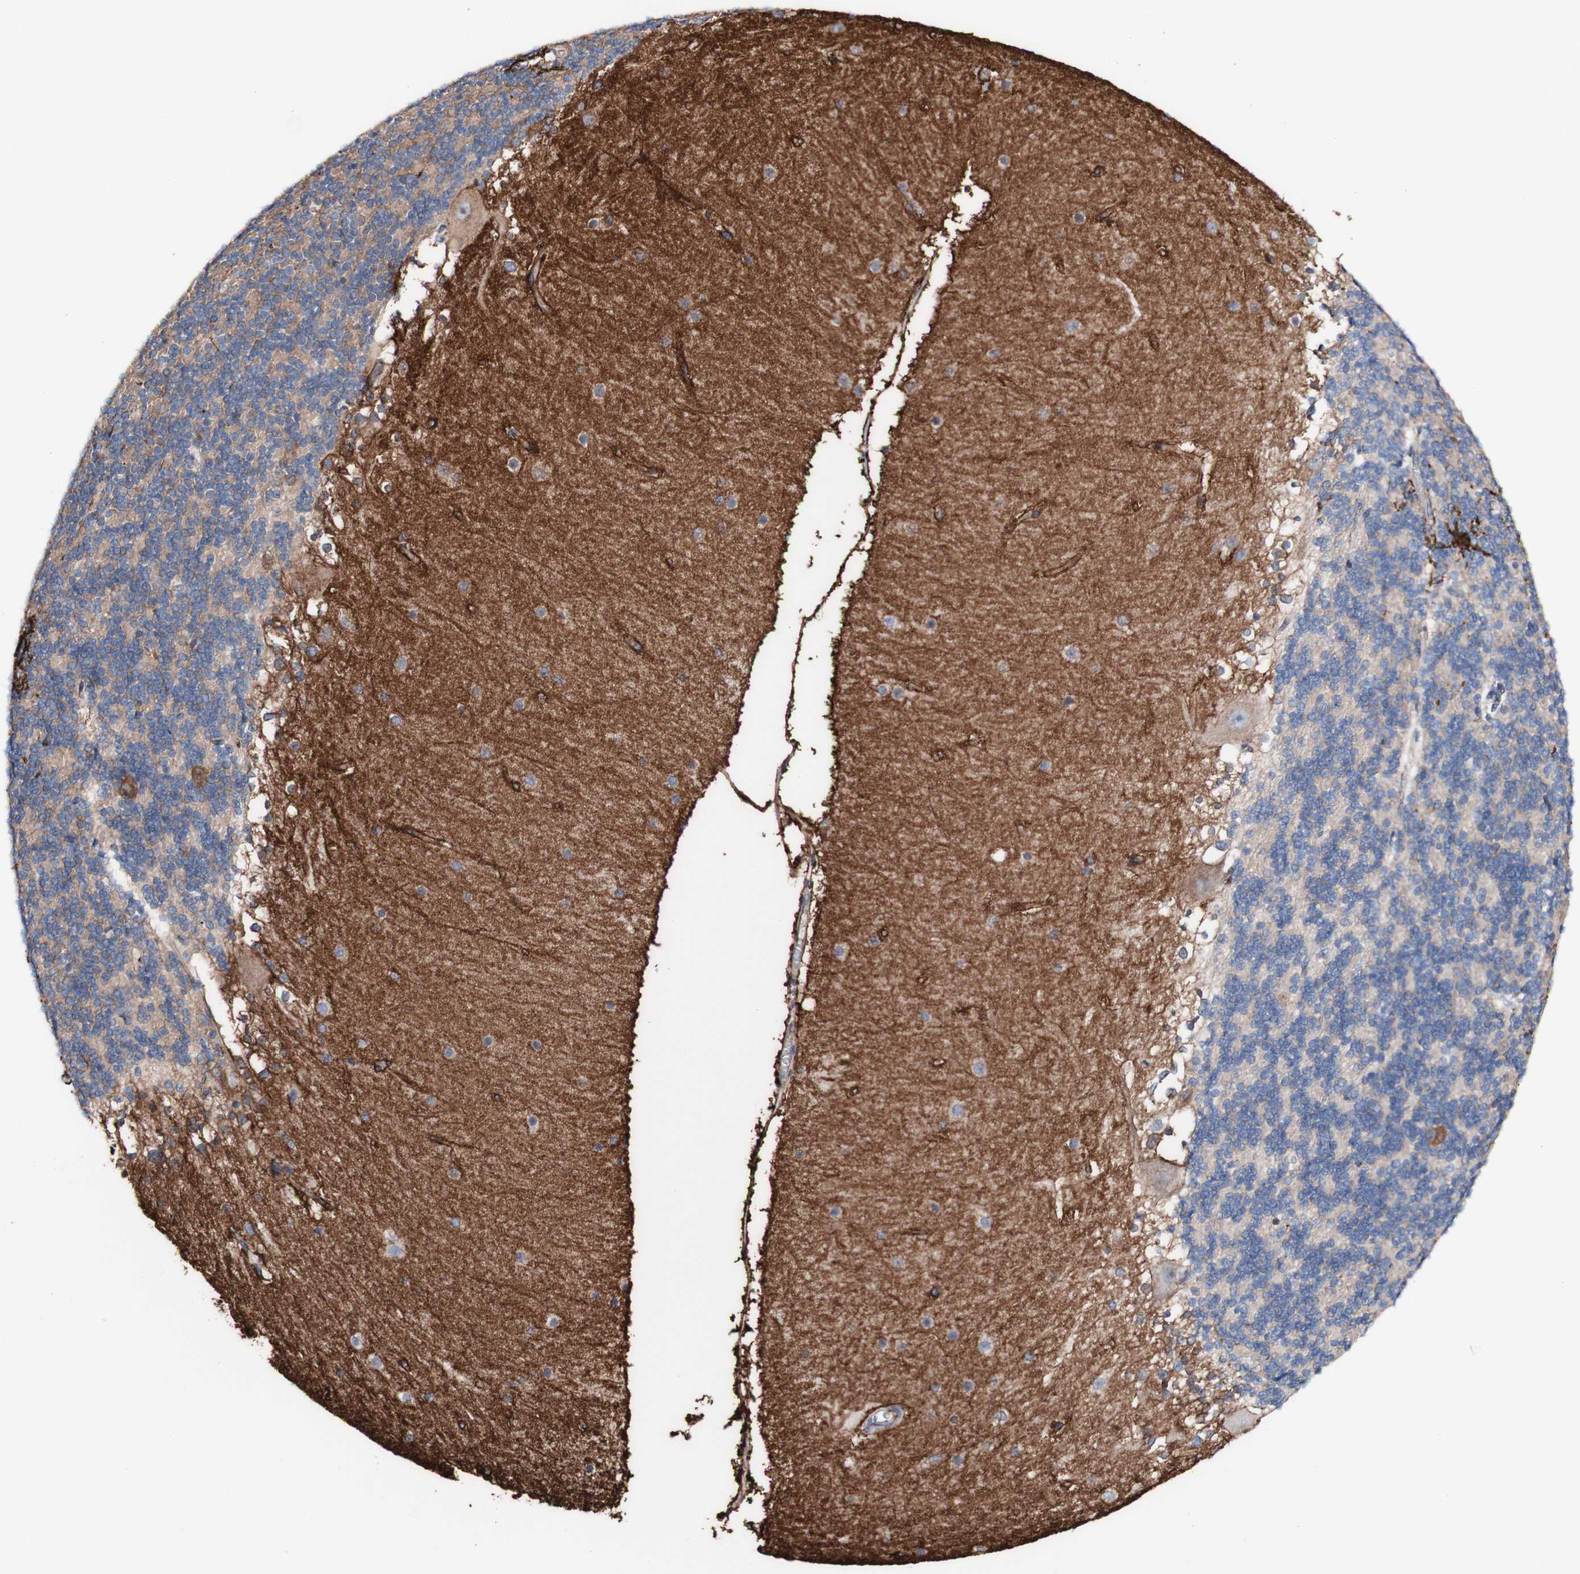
{"staining": {"intensity": "moderate", "quantity": ">75%", "location": "cytoplasmic/membranous"}, "tissue": "cerebellum", "cell_type": "Cells in granular layer", "image_type": "normal", "snomed": [{"axis": "morphology", "description": "Normal tissue, NOS"}, {"axis": "topography", "description": "Cerebellum"}], "caption": "Immunohistochemical staining of benign human cerebellum shows >75% levels of moderate cytoplasmic/membranous protein positivity in about >75% of cells in granular layer.", "gene": "LRIG3", "patient": {"sex": "female", "age": 19}}